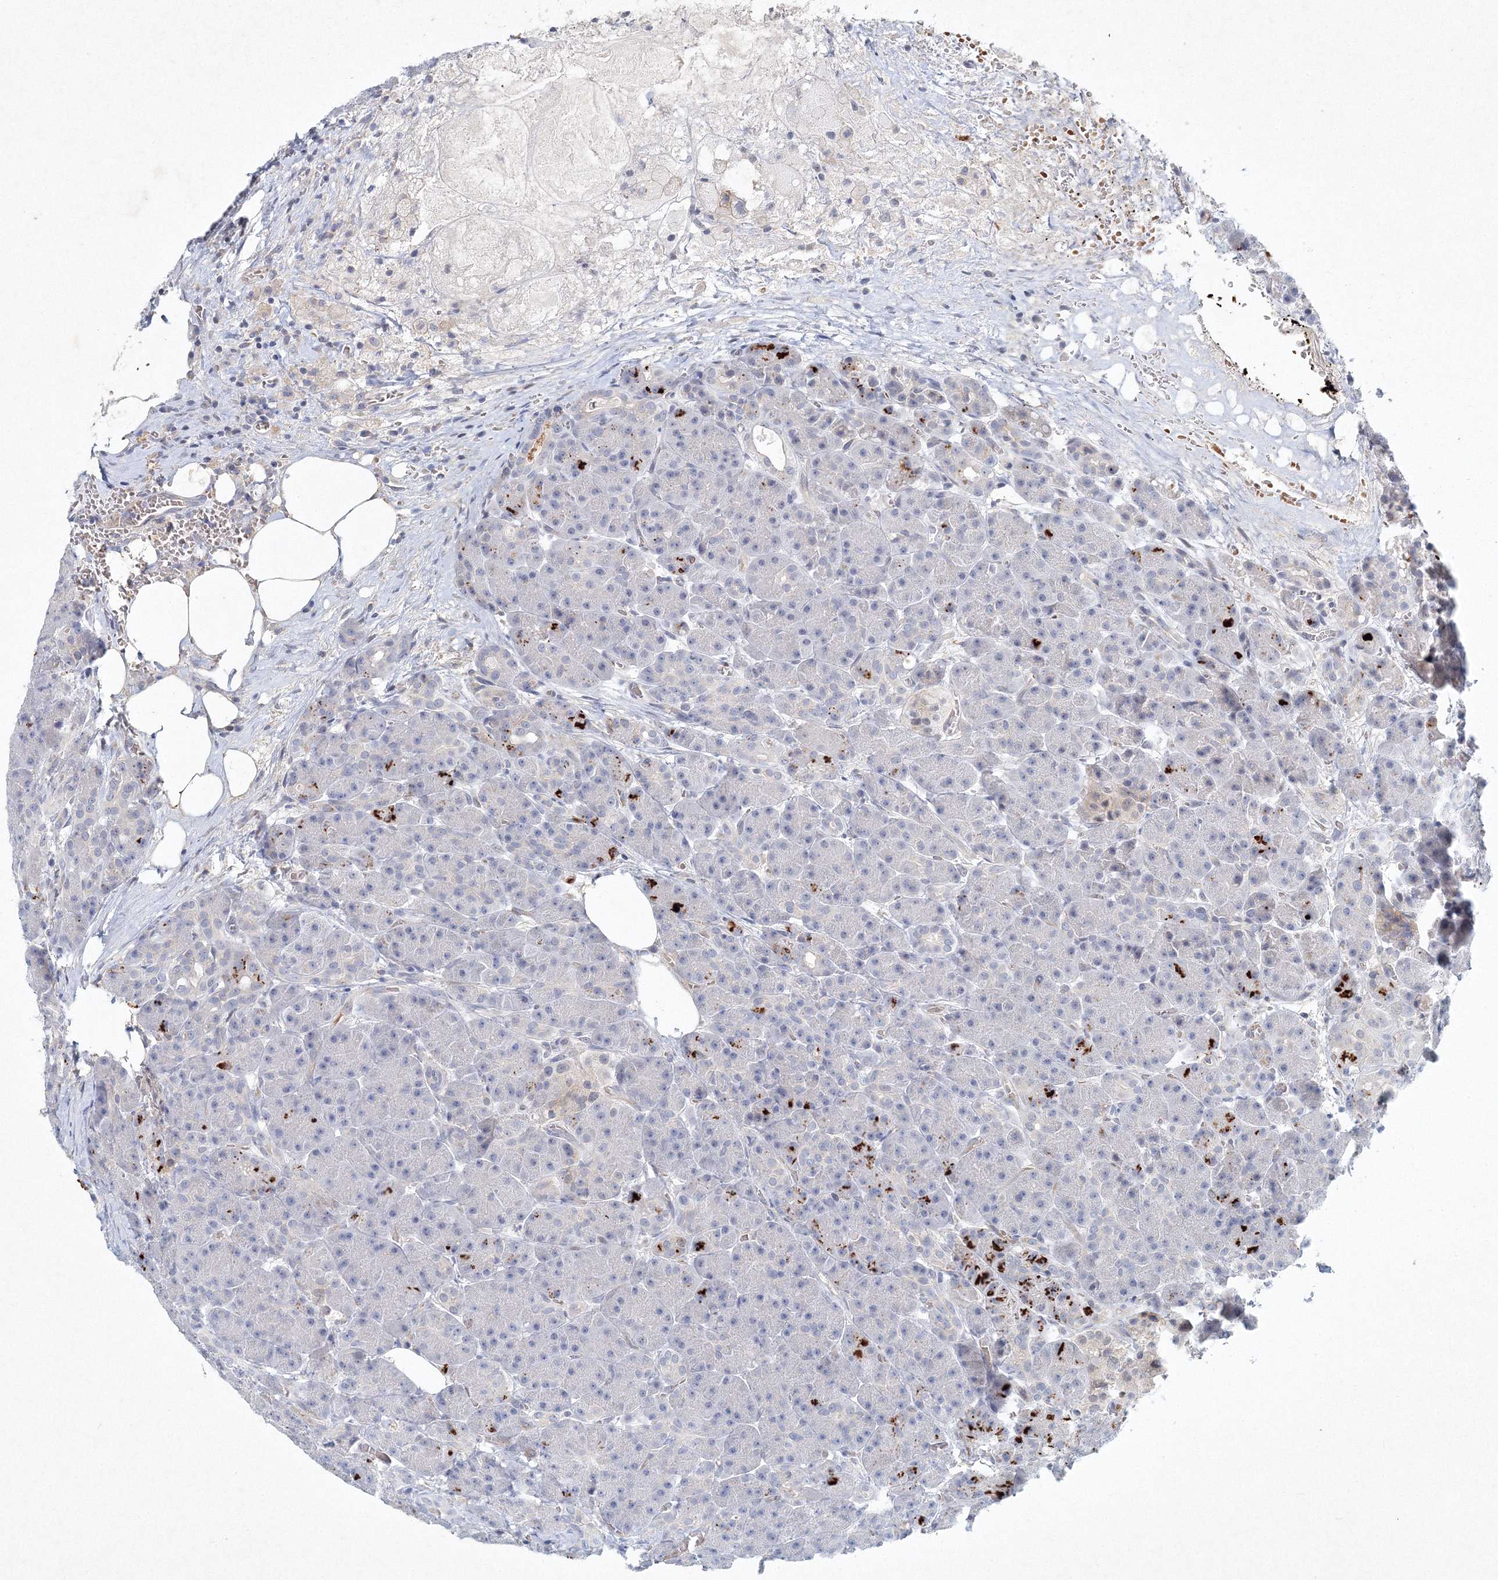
{"staining": {"intensity": "negative", "quantity": "none", "location": "none"}, "tissue": "pancreas", "cell_type": "Exocrine glandular cells", "image_type": "normal", "snomed": [{"axis": "morphology", "description": "Normal tissue, NOS"}, {"axis": "topography", "description": "Pancreas"}], "caption": "The immunohistochemistry histopathology image has no significant expression in exocrine glandular cells of pancreas. The staining is performed using DAB brown chromogen with nuclei counter-stained in using hematoxylin.", "gene": "SH3BP5", "patient": {"sex": "male", "age": 63}}